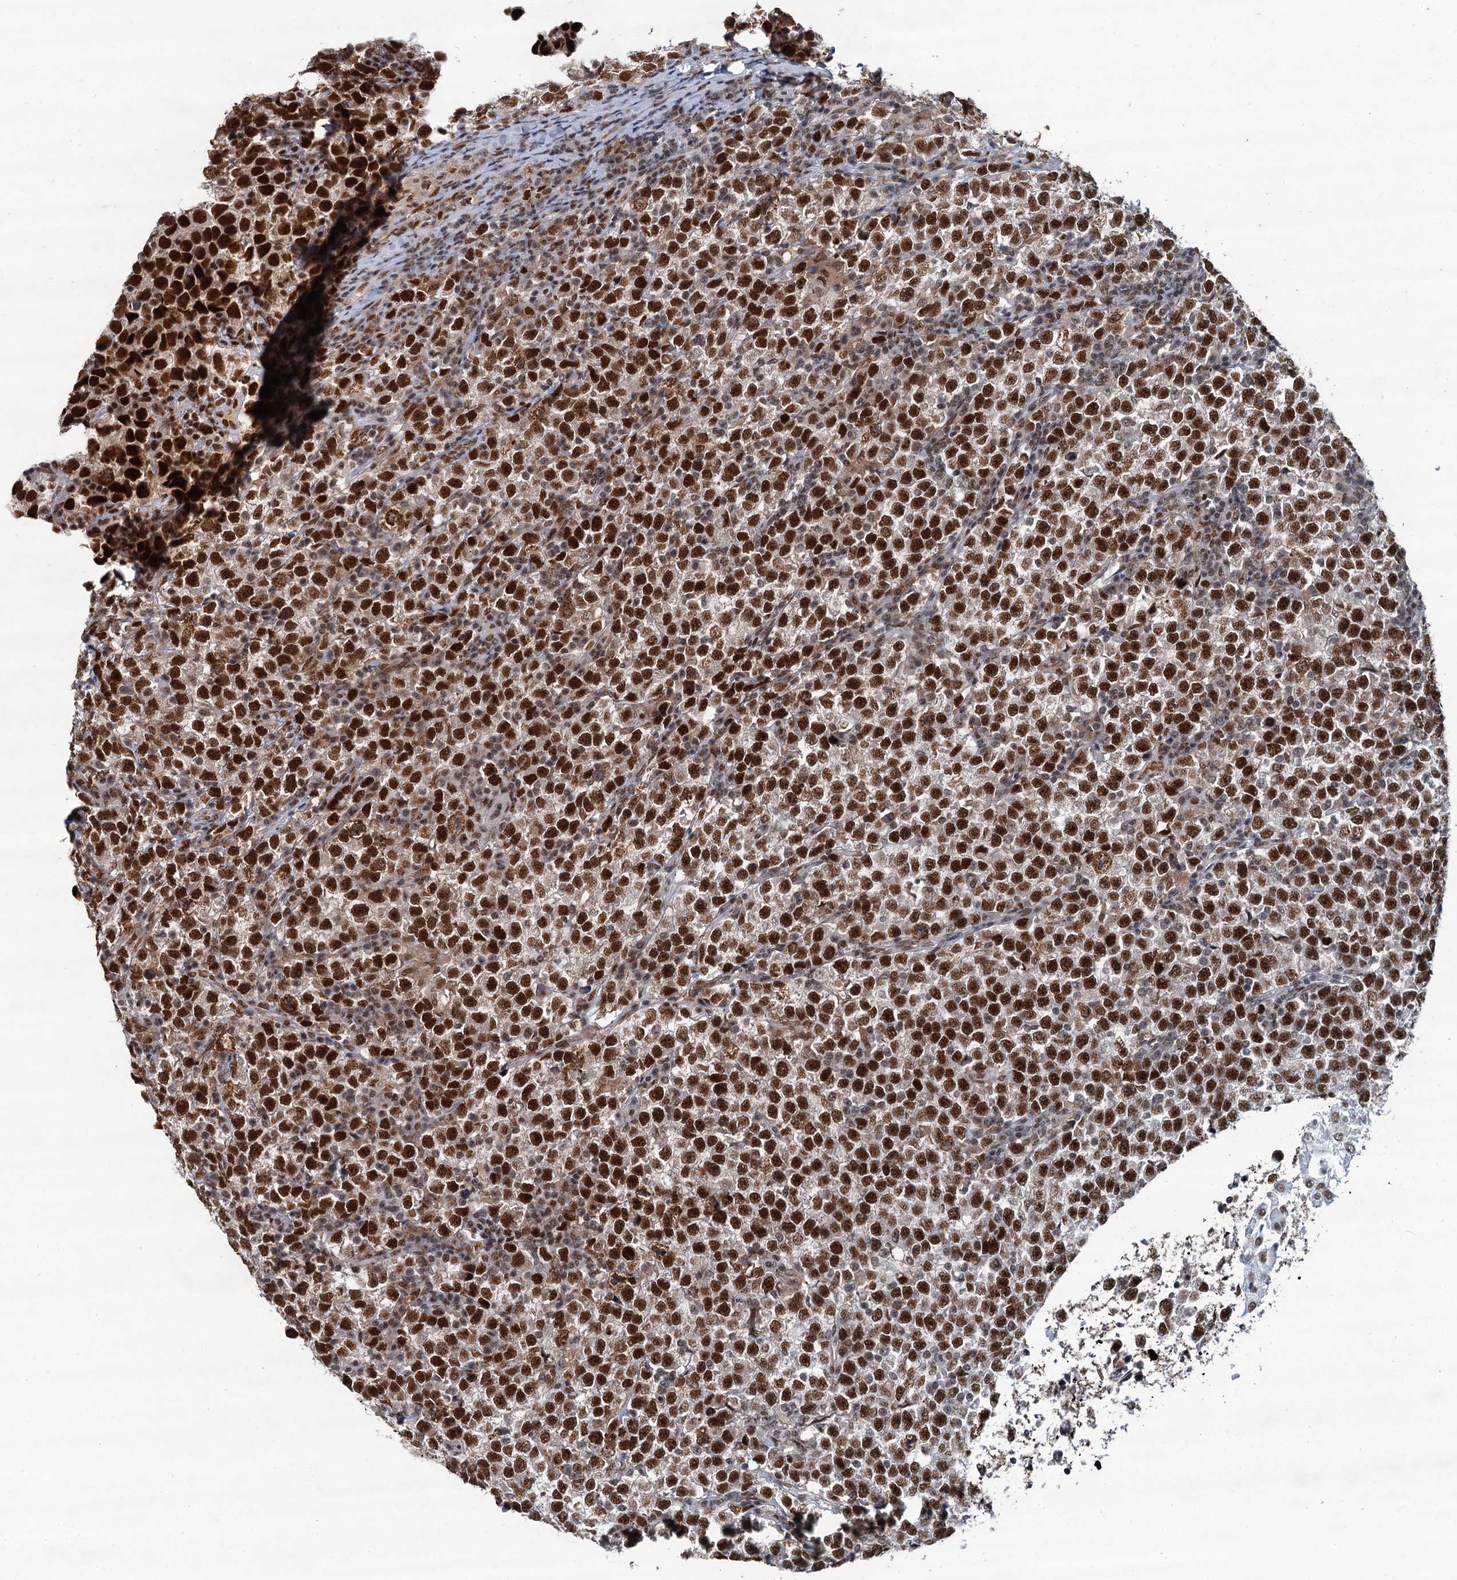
{"staining": {"intensity": "strong", "quantity": ">75%", "location": "nuclear"}, "tissue": "testis cancer", "cell_type": "Tumor cells", "image_type": "cancer", "snomed": [{"axis": "morphology", "description": "Normal tissue, NOS"}, {"axis": "morphology", "description": "Seminoma, NOS"}, {"axis": "topography", "description": "Testis"}], "caption": "A high-resolution micrograph shows IHC staining of seminoma (testis), which reveals strong nuclear expression in approximately >75% of tumor cells. Nuclei are stained in blue.", "gene": "PPHLN1", "patient": {"sex": "male", "age": 43}}